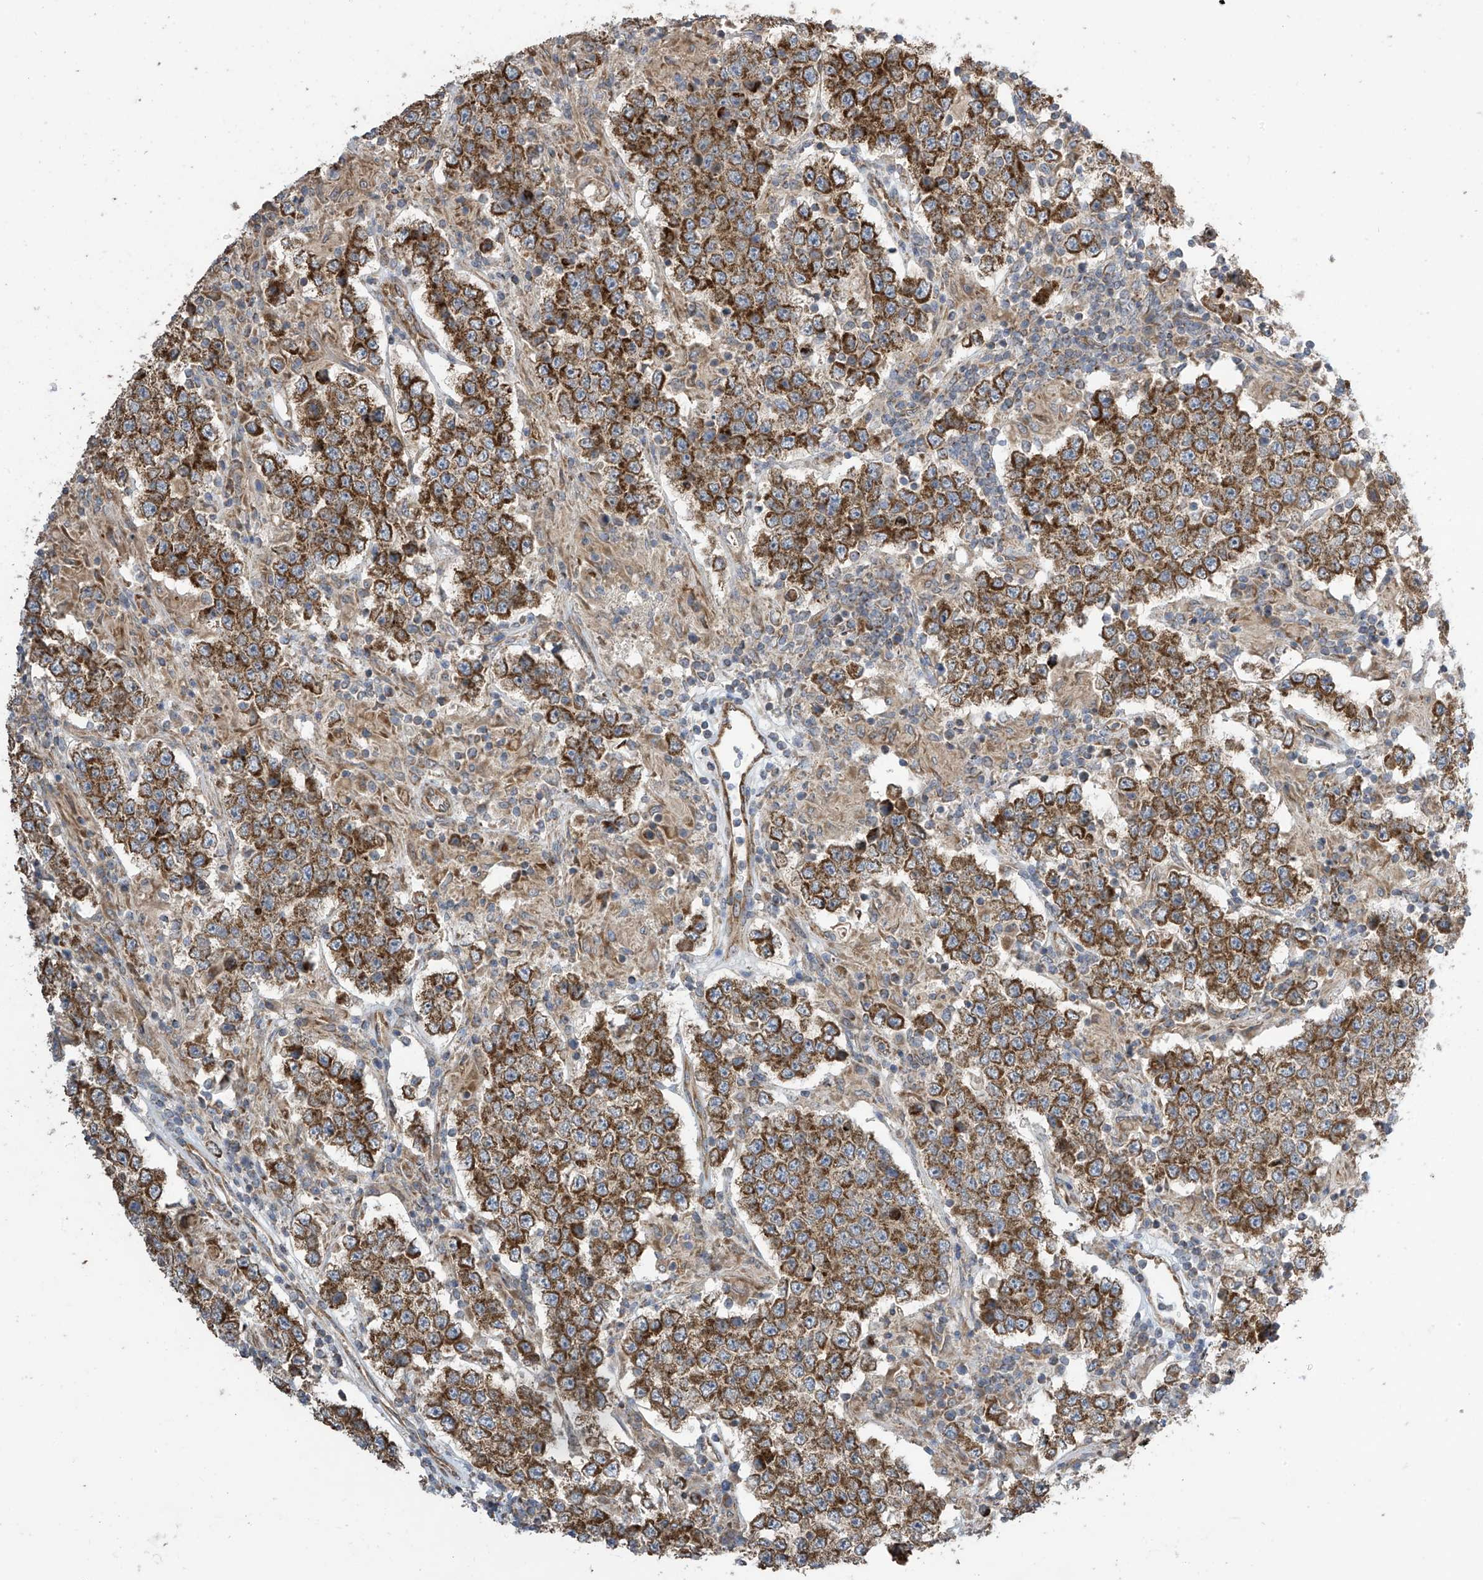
{"staining": {"intensity": "strong", "quantity": ">75%", "location": "cytoplasmic/membranous"}, "tissue": "testis cancer", "cell_type": "Tumor cells", "image_type": "cancer", "snomed": [{"axis": "morphology", "description": "Normal tissue, NOS"}, {"axis": "morphology", "description": "Urothelial carcinoma, High grade"}, {"axis": "morphology", "description": "Seminoma, NOS"}, {"axis": "morphology", "description": "Carcinoma, Embryonal, NOS"}, {"axis": "topography", "description": "Urinary bladder"}, {"axis": "topography", "description": "Testis"}], "caption": "Immunohistochemical staining of testis high-grade urothelial carcinoma exhibits high levels of strong cytoplasmic/membranous expression in approximately >75% of tumor cells.", "gene": "PNPT1", "patient": {"sex": "male", "age": 41}}